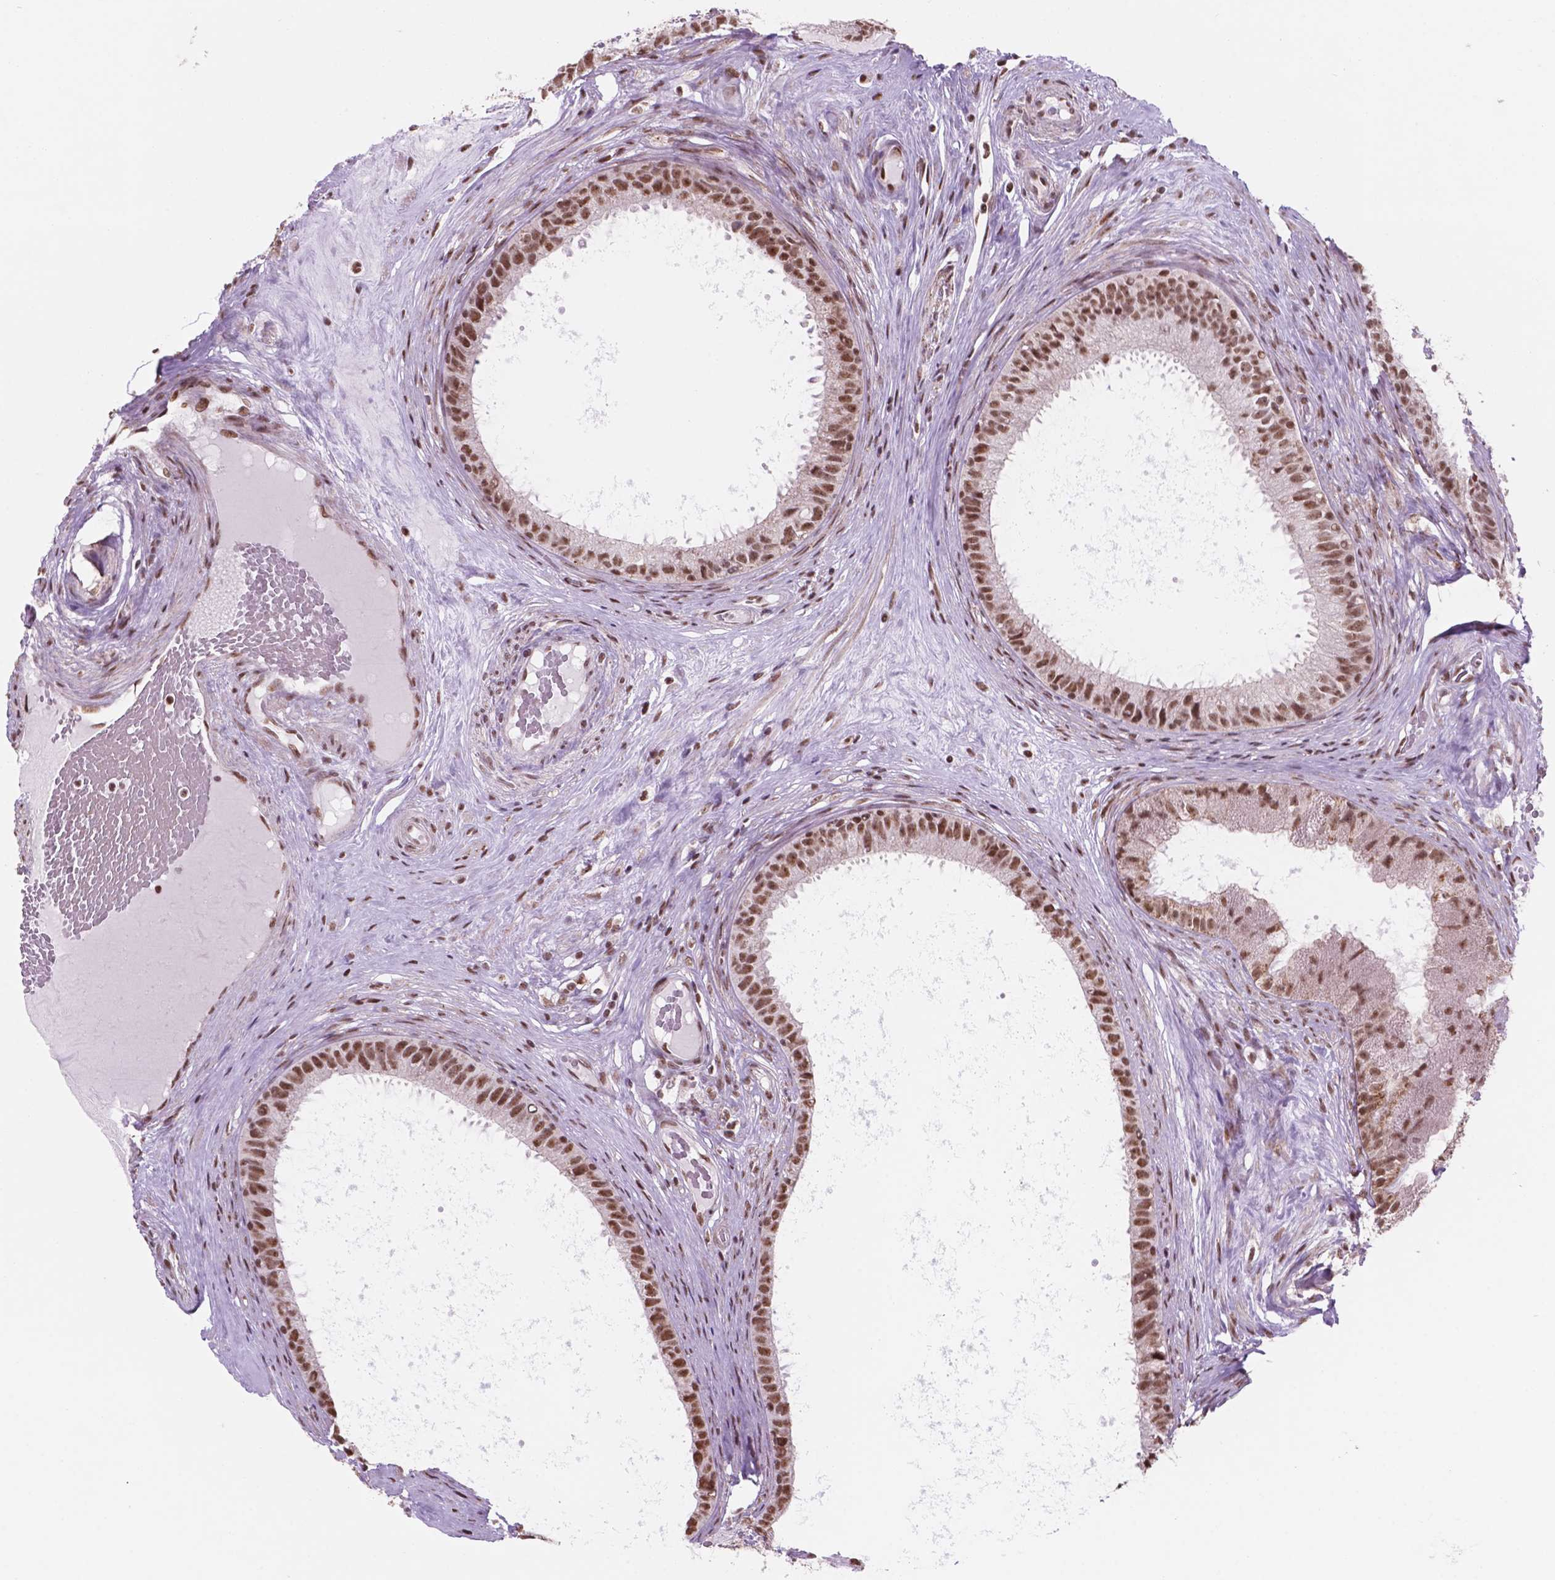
{"staining": {"intensity": "strong", "quantity": ">75%", "location": "nuclear"}, "tissue": "epididymis", "cell_type": "Glandular cells", "image_type": "normal", "snomed": [{"axis": "morphology", "description": "Normal tissue, NOS"}, {"axis": "topography", "description": "Epididymis"}], "caption": "The histopathology image demonstrates staining of benign epididymis, revealing strong nuclear protein positivity (brown color) within glandular cells.", "gene": "NDUFA10", "patient": {"sex": "male", "age": 59}}